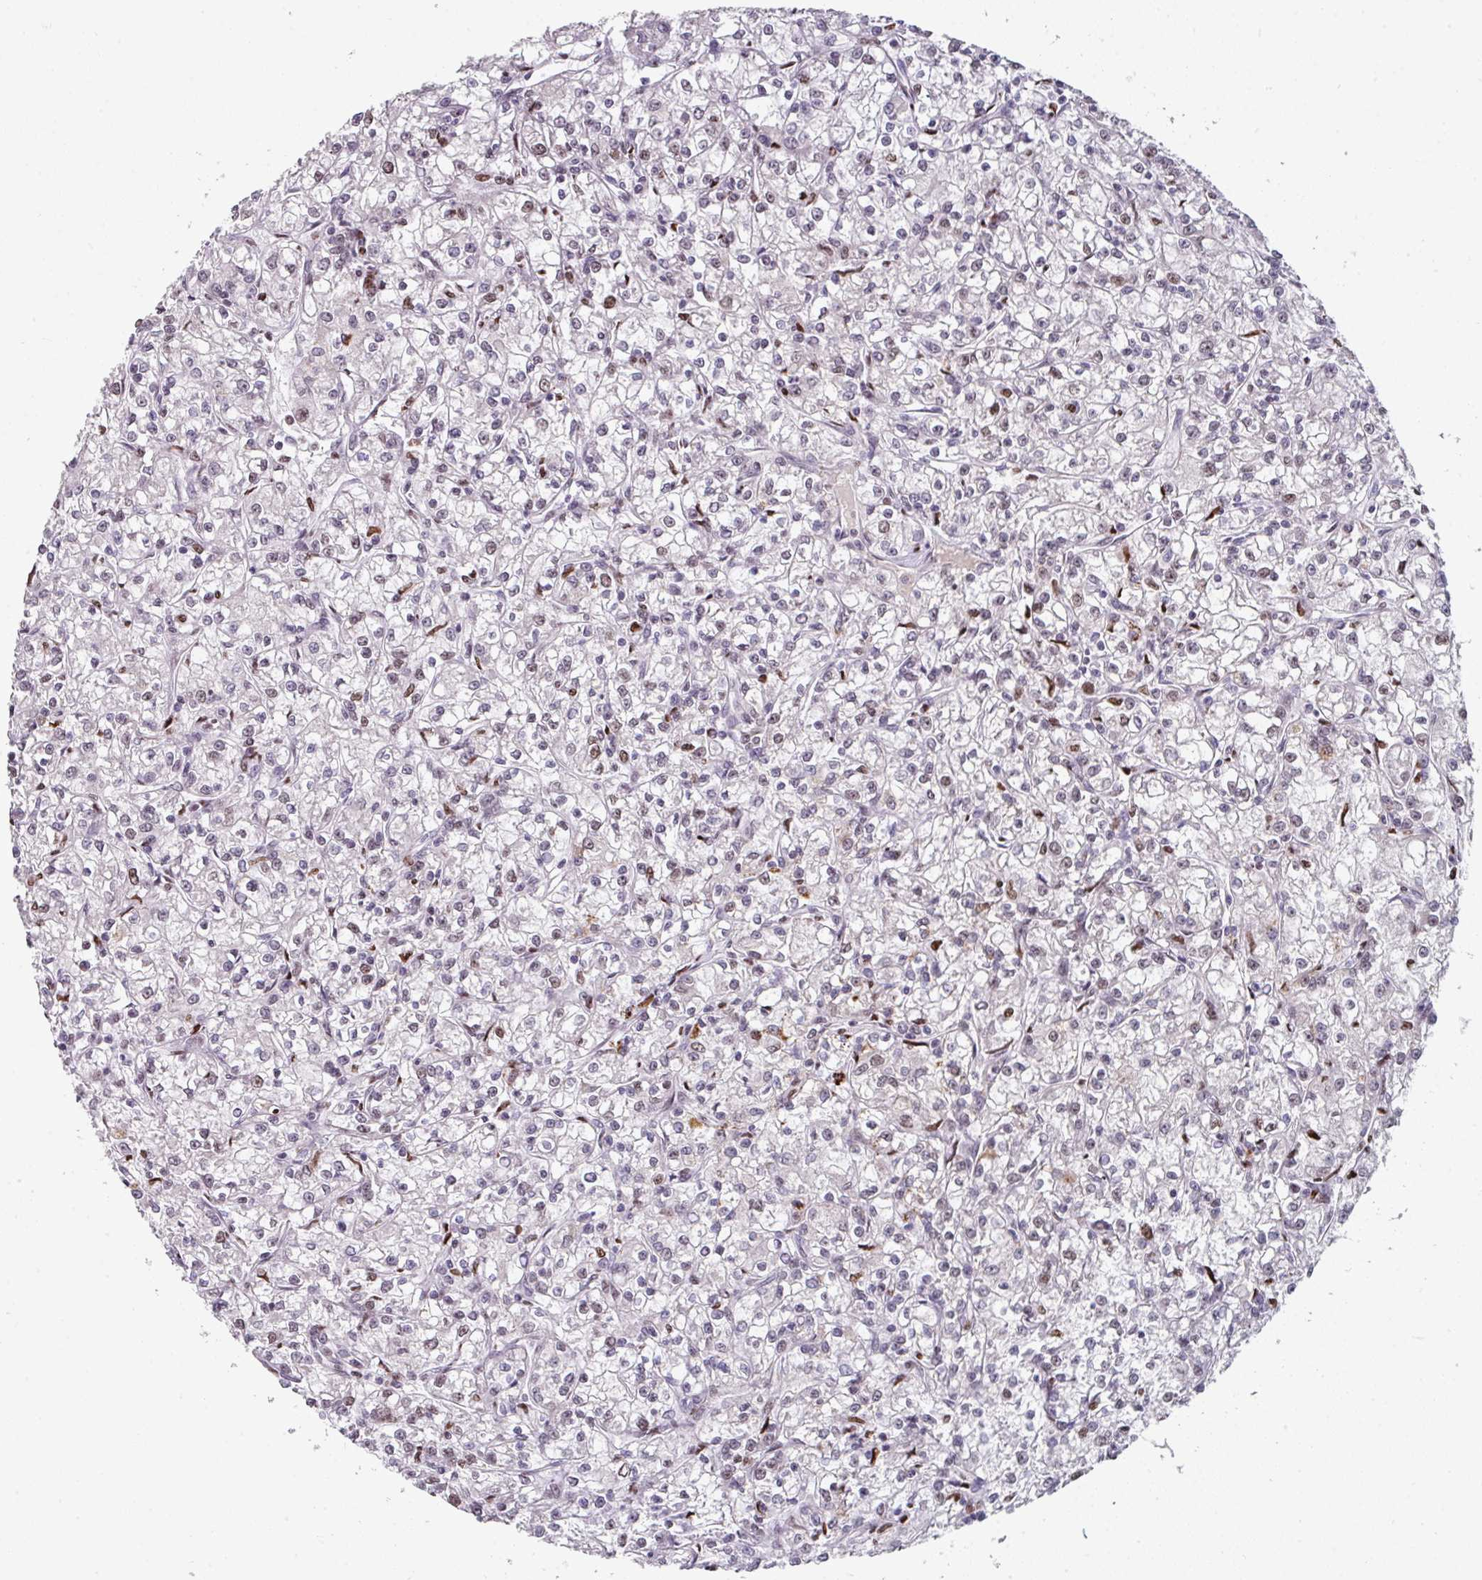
{"staining": {"intensity": "moderate", "quantity": "25%-75%", "location": "nuclear"}, "tissue": "renal cancer", "cell_type": "Tumor cells", "image_type": "cancer", "snomed": [{"axis": "morphology", "description": "Adenocarcinoma, NOS"}, {"axis": "topography", "description": "Kidney"}], "caption": "Protein expression analysis of renal cancer reveals moderate nuclear staining in about 25%-75% of tumor cells. (brown staining indicates protein expression, while blue staining denotes nuclei).", "gene": "RAD50", "patient": {"sex": "female", "age": 59}}